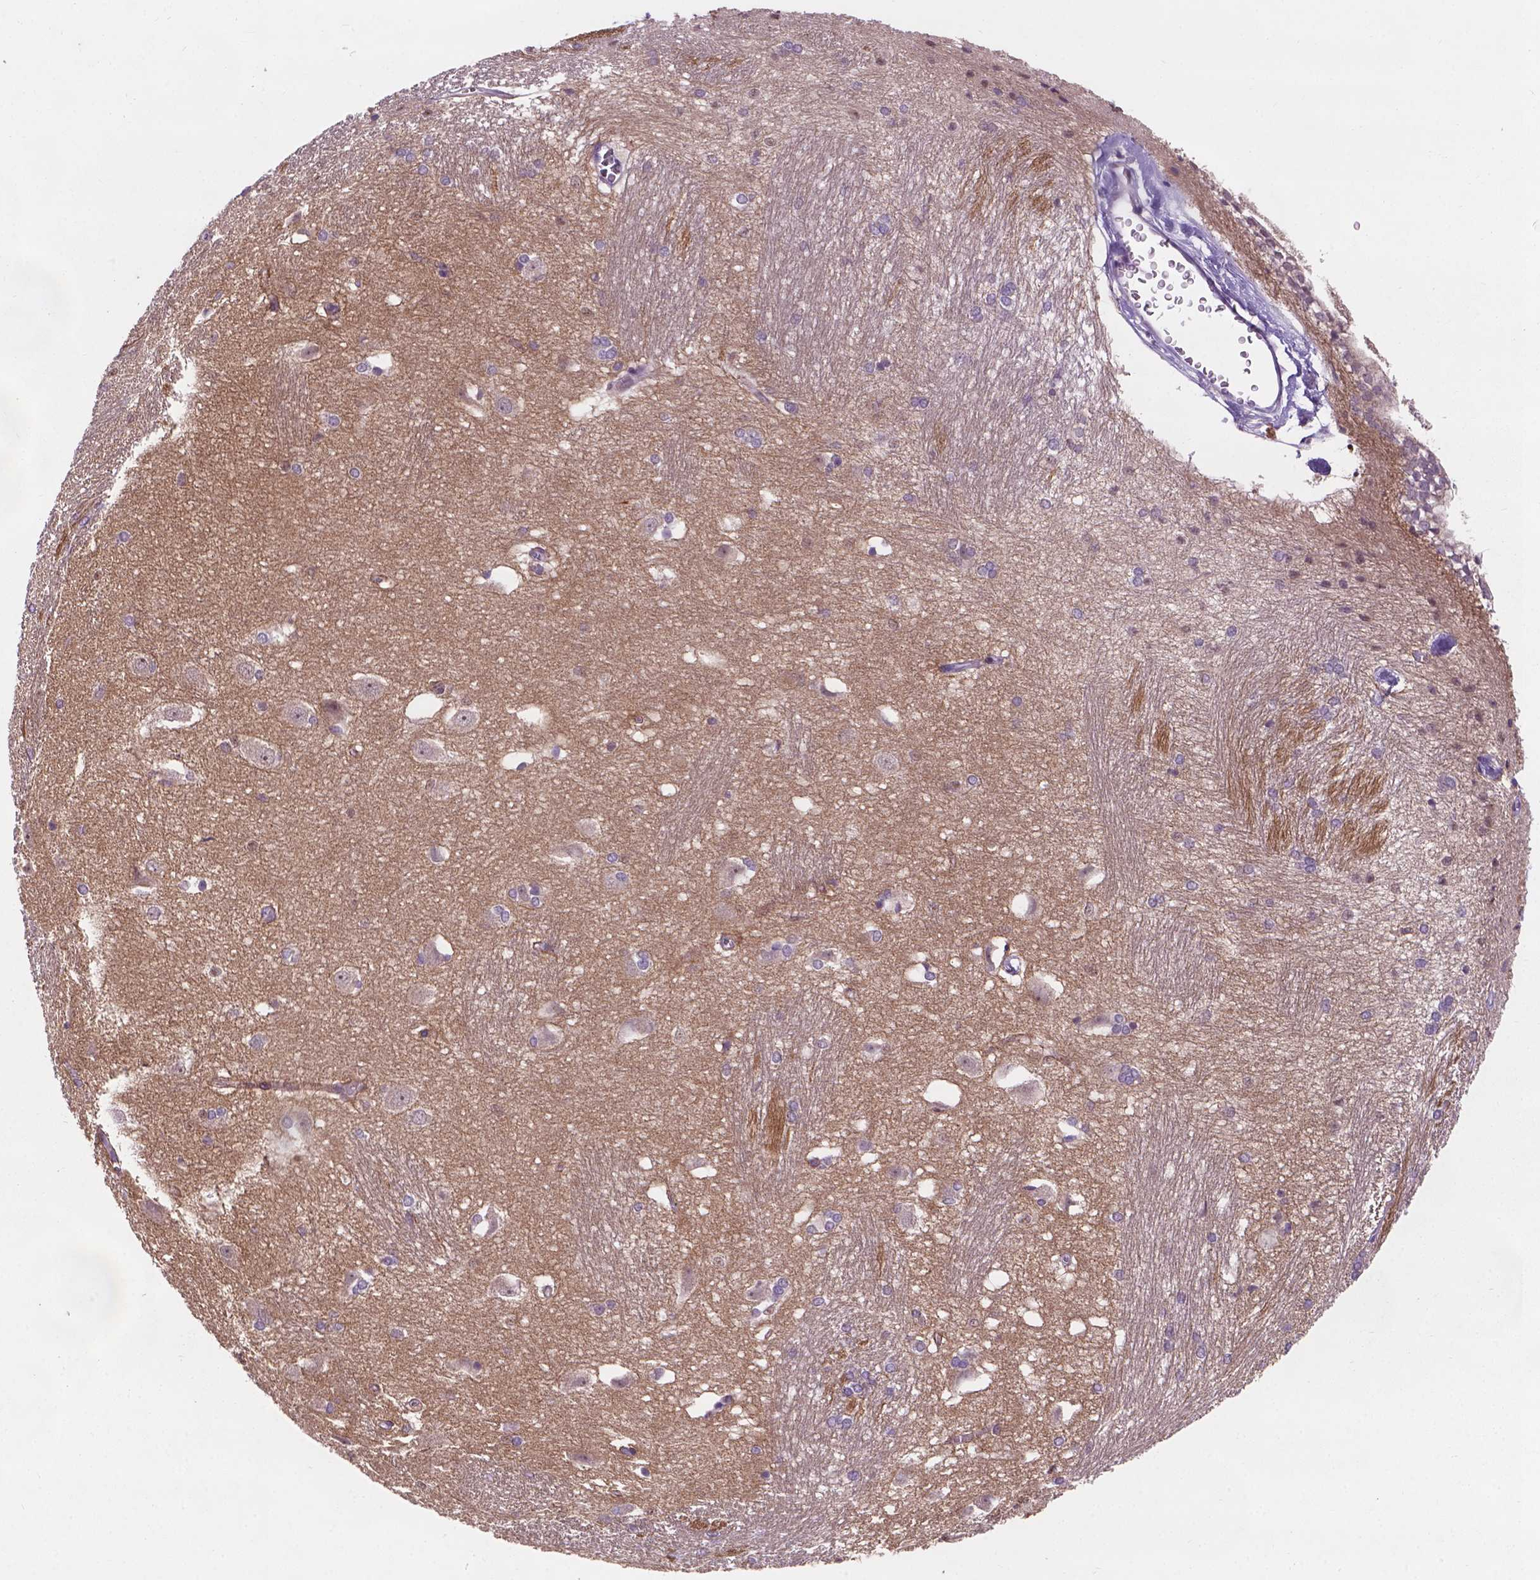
{"staining": {"intensity": "negative", "quantity": "none", "location": "none"}, "tissue": "hippocampus", "cell_type": "Glial cells", "image_type": "normal", "snomed": [{"axis": "morphology", "description": "Normal tissue, NOS"}, {"axis": "topography", "description": "Cerebral cortex"}, {"axis": "topography", "description": "Hippocampus"}], "caption": "Benign hippocampus was stained to show a protein in brown. There is no significant staining in glial cells.", "gene": "GXYLT2", "patient": {"sex": "female", "age": 19}}